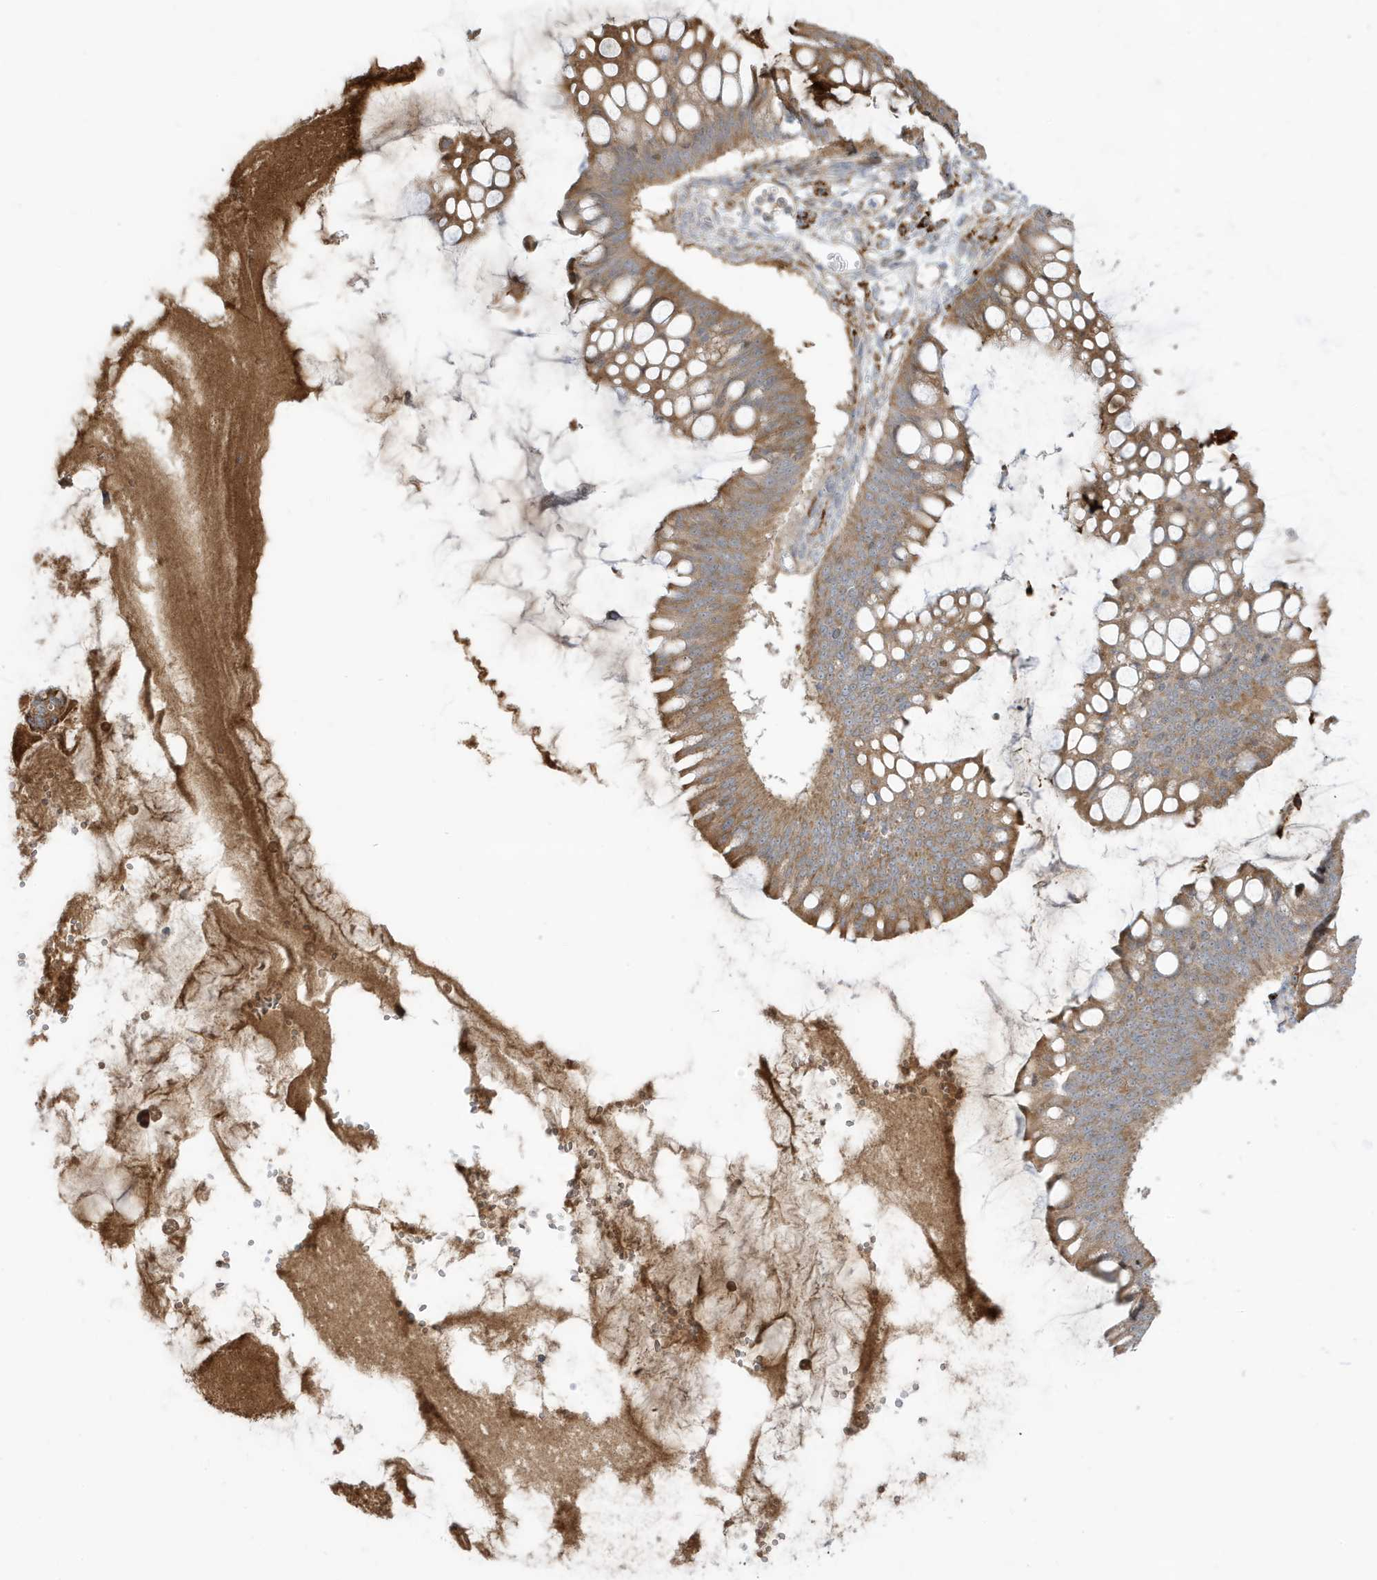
{"staining": {"intensity": "moderate", "quantity": ">75%", "location": "cytoplasmic/membranous"}, "tissue": "ovarian cancer", "cell_type": "Tumor cells", "image_type": "cancer", "snomed": [{"axis": "morphology", "description": "Cystadenocarcinoma, mucinous, NOS"}, {"axis": "topography", "description": "Ovary"}], "caption": "Immunohistochemistry staining of ovarian cancer, which shows medium levels of moderate cytoplasmic/membranous staining in about >75% of tumor cells indicating moderate cytoplasmic/membranous protein positivity. The staining was performed using DAB (3,3'-diaminobenzidine) (brown) for protein detection and nuclei were counterstained in hematoxylin (blue).", "gene": "IFT57", "patient": {"sex": "female", "age": 73}}